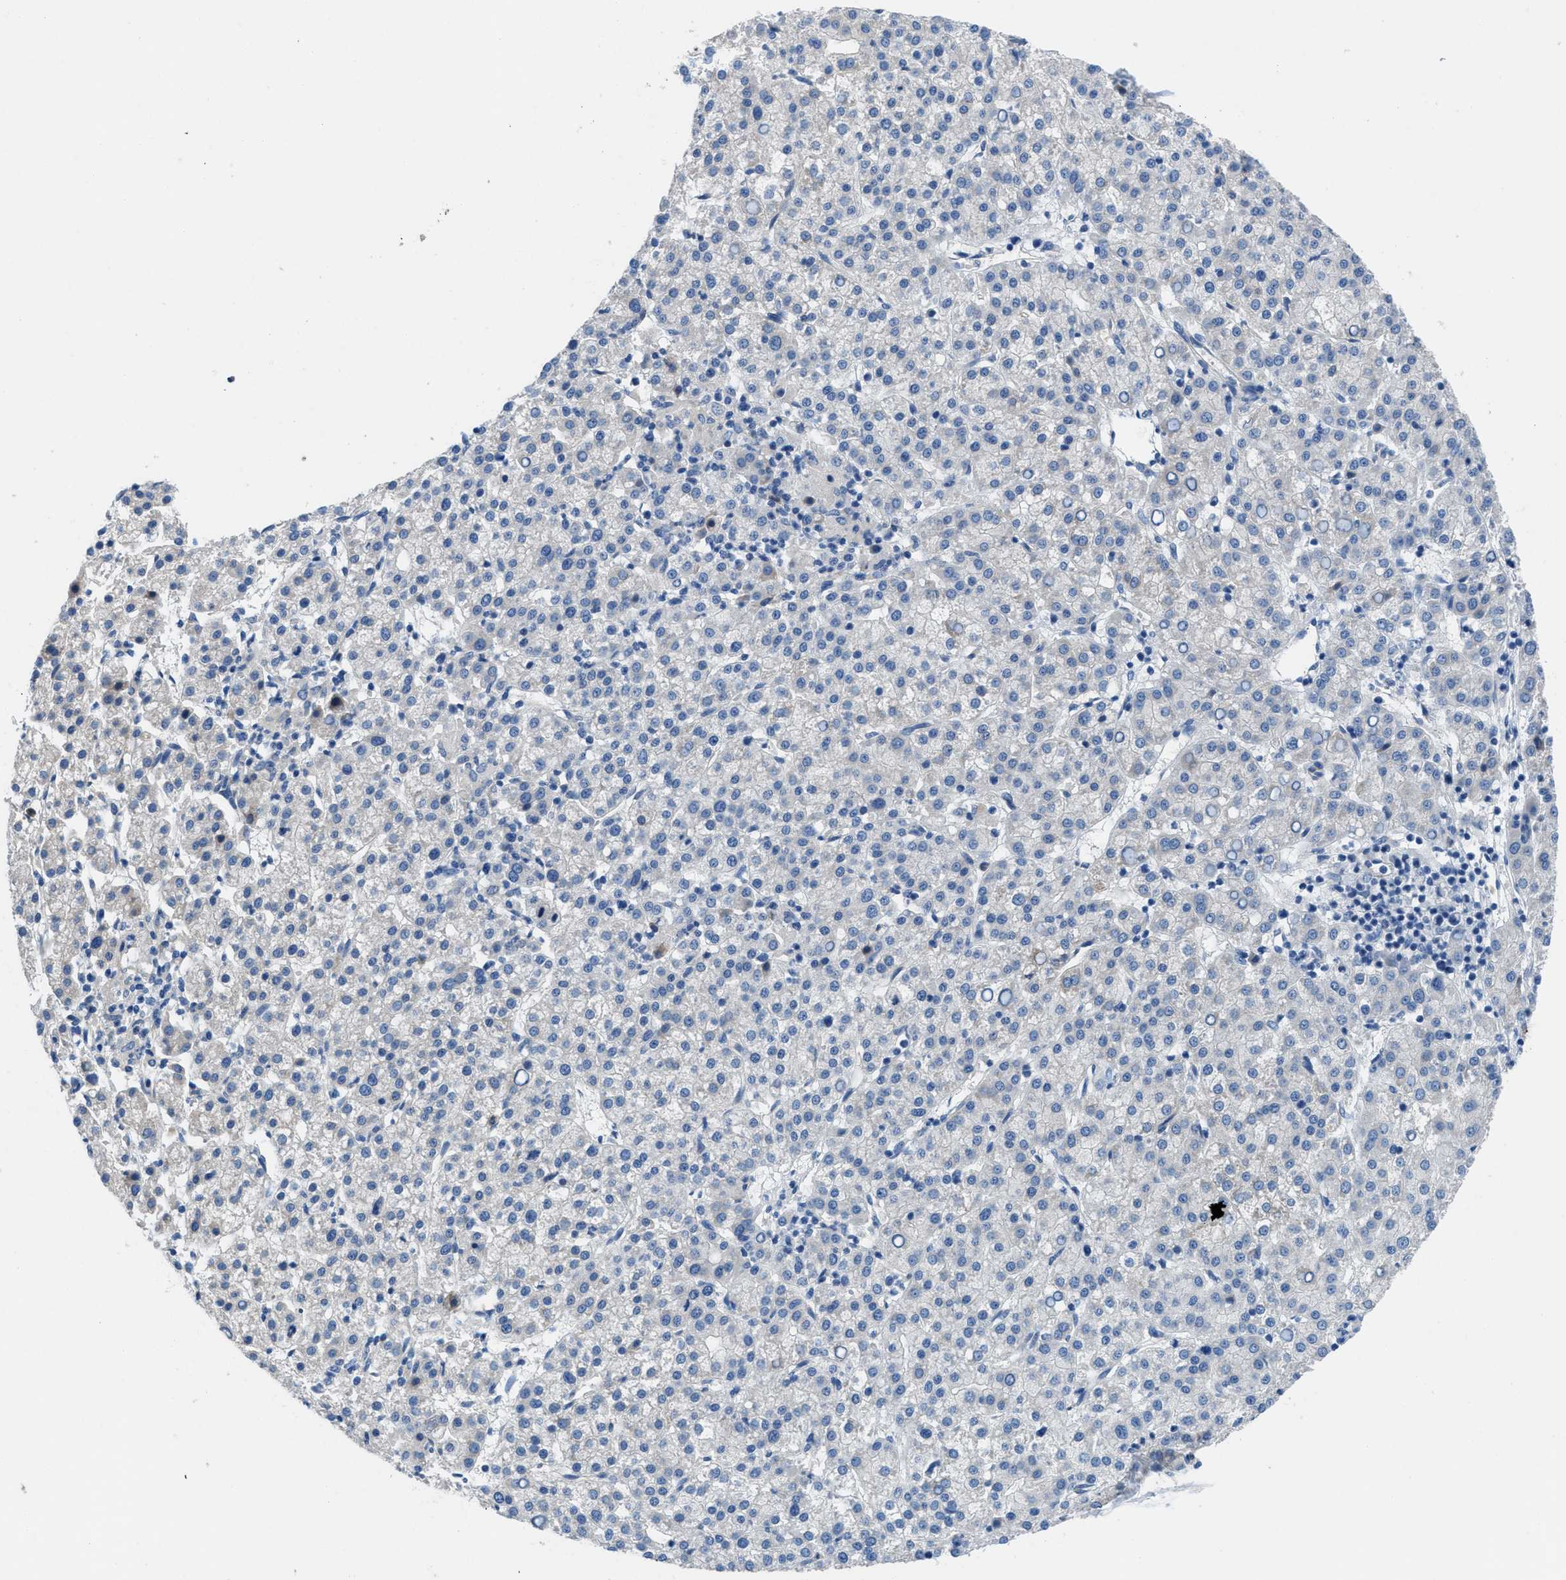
{"staining": {"intensity": "negative", "quantity": "none", "location": "none"}, "tissue": "liver cancer", "cell_type": "Tumor cells", "image_type": "cancer", "snomed": [{"axis": "morphology", "description": "Carcinoma, Hepatocellular, NOS"}, {"axis": "topography", "description": "Liver"}], "caption": "An IHC photomicrograph of hepatocellular carcinoma (liver) is shown. There is no staining in tumor cells of hepatocellular carcinoma (liver). The staining is performed using DAB (3,3'-diaminobenzidine) brown chromogen with nuclei counter-stained in using hematoxylin.", "gene": "PGR", "patient": {"sex": "female", "age": 58}}